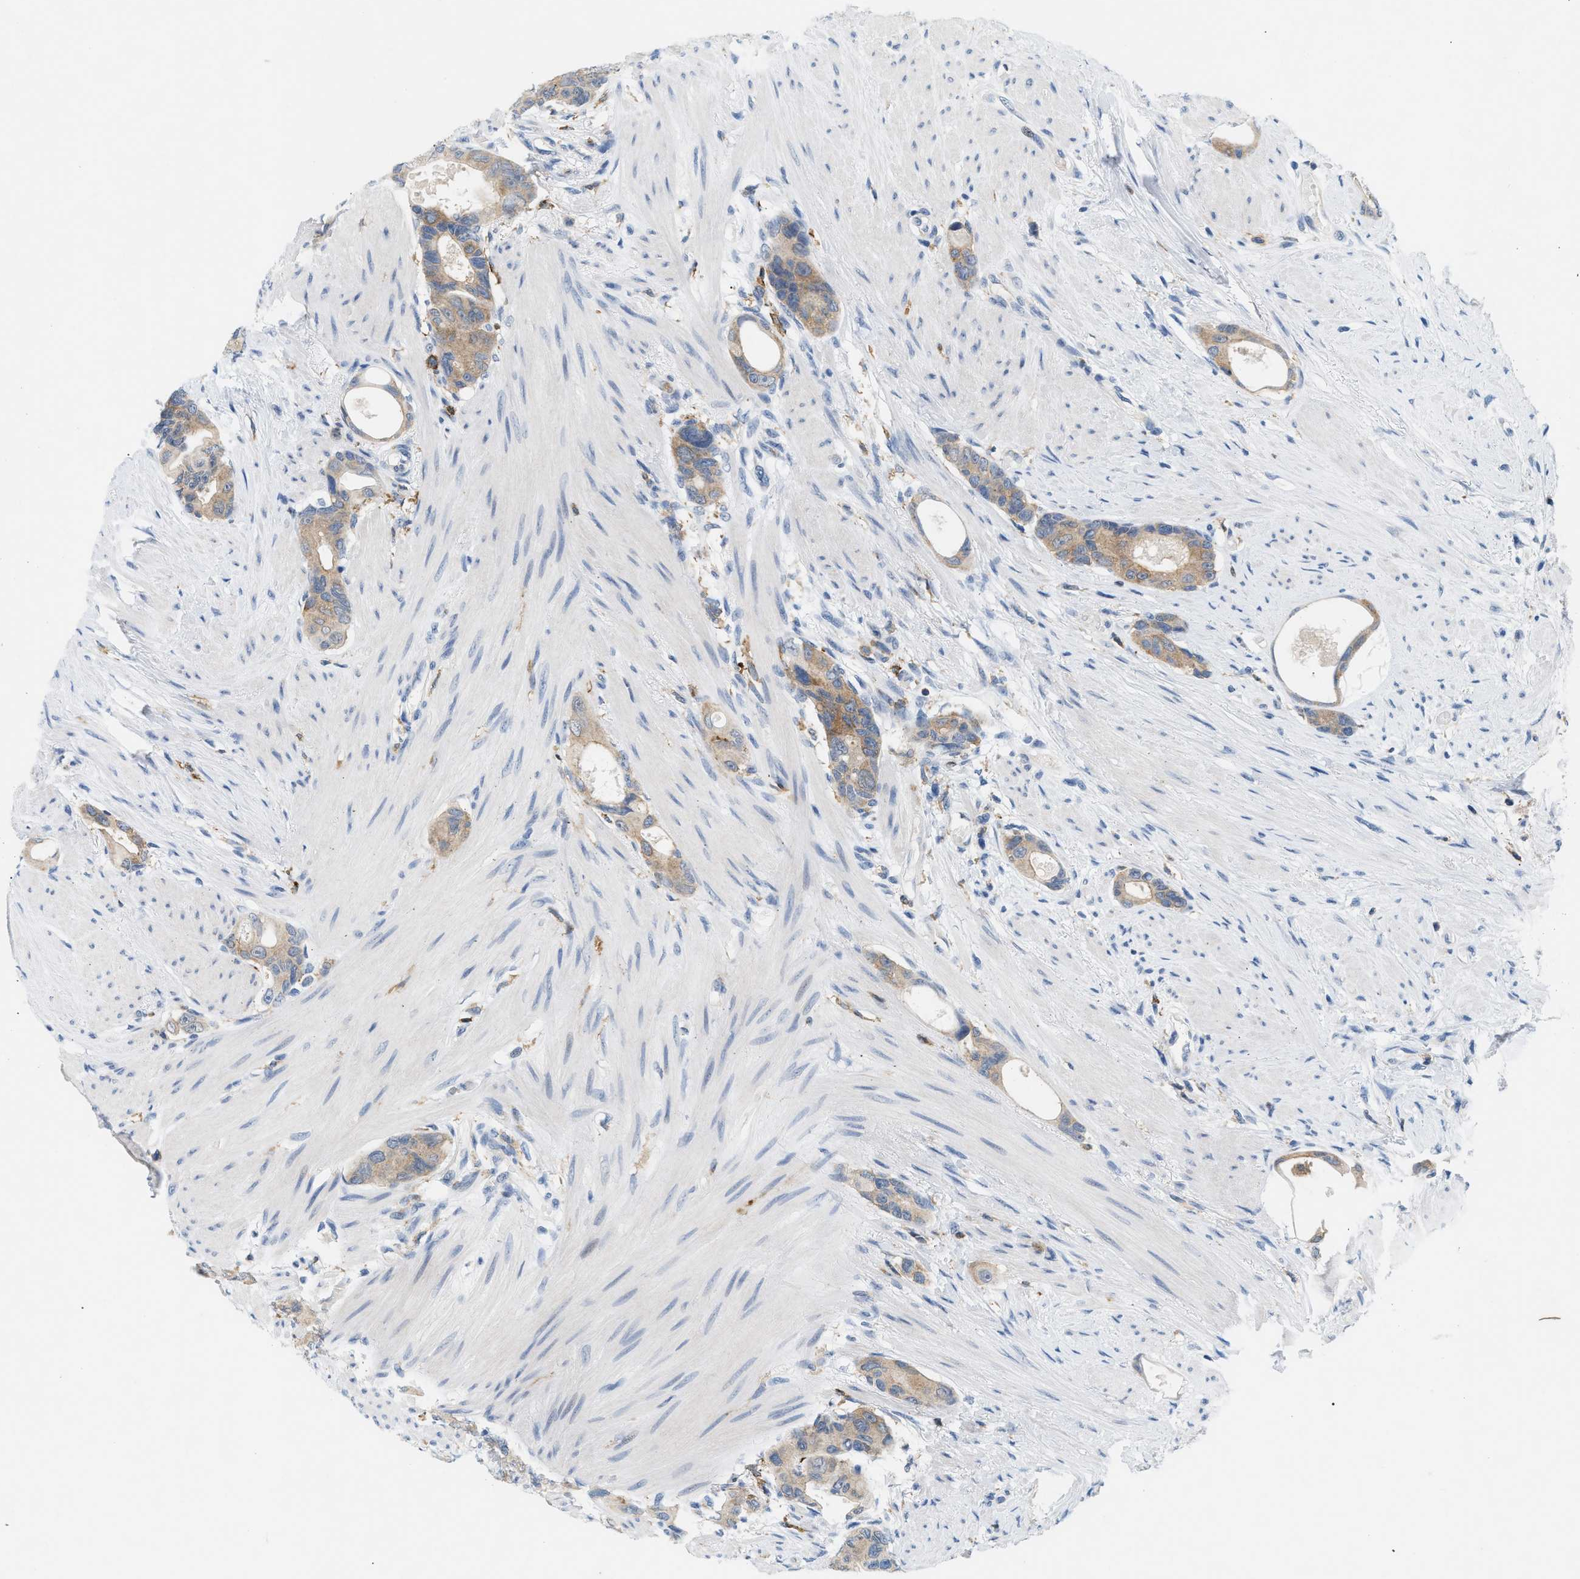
{"staining": {"intensity": "moderate", "quantity": ">75%", "location": "cytoplasmic/membranous"}, "tissue": "colorectal cancer", "cell_type": "Tumor cells", "image_type": "cancer", "snomed": [{"axis": "morphology", "description": "Adenocarcinoma, NOS"}, {"axis": "topography", "description": "Rectum"}], "caption": "This photomicrograph demonstrates colorectal cancer (adenocarcinoma) stained with immunohistochemistry (IHC) to label a protein in brown. The cytoplasmic/membranous of tumor cells show moderate positivity for the protein. Nuclei are counter-stained blue.", "gene": "INPP5D", "patient": {"sex": "male", "age": 51}}